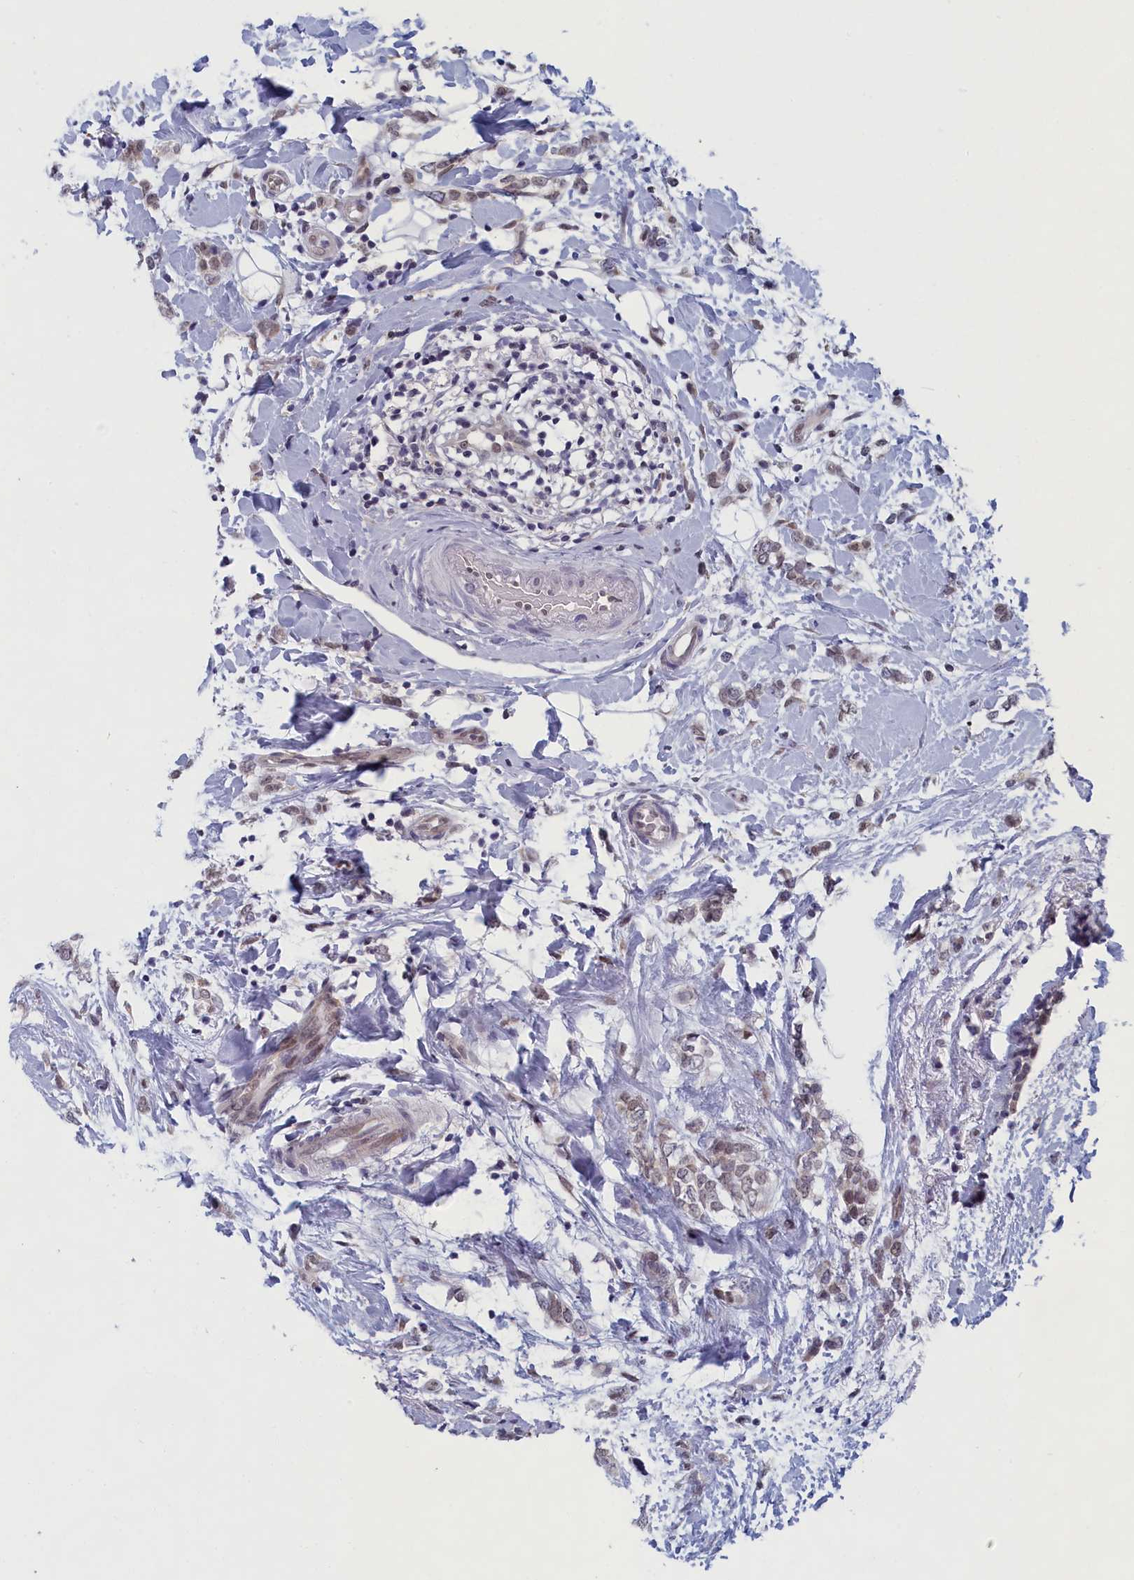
{"staining": {"intensity": "weak", "quantity": "<25%", "location": "nuclear"}, "tissue": "breast cancer", "cell_type": "Tumor cells", "image_type": "cancer", "snomed": [{"axis": "morphology", "description": "Normal tissue, NOS"}, {"axis": "morphology", "description": "Lobular carcinoma"}, {"axis": "topography", "description": "Breast"}], "caption": "There is no significant positivity in tumor cells of breast cancer.", "gene": "DNAJC17", "patient": {"sex": "female", "age": 47}}